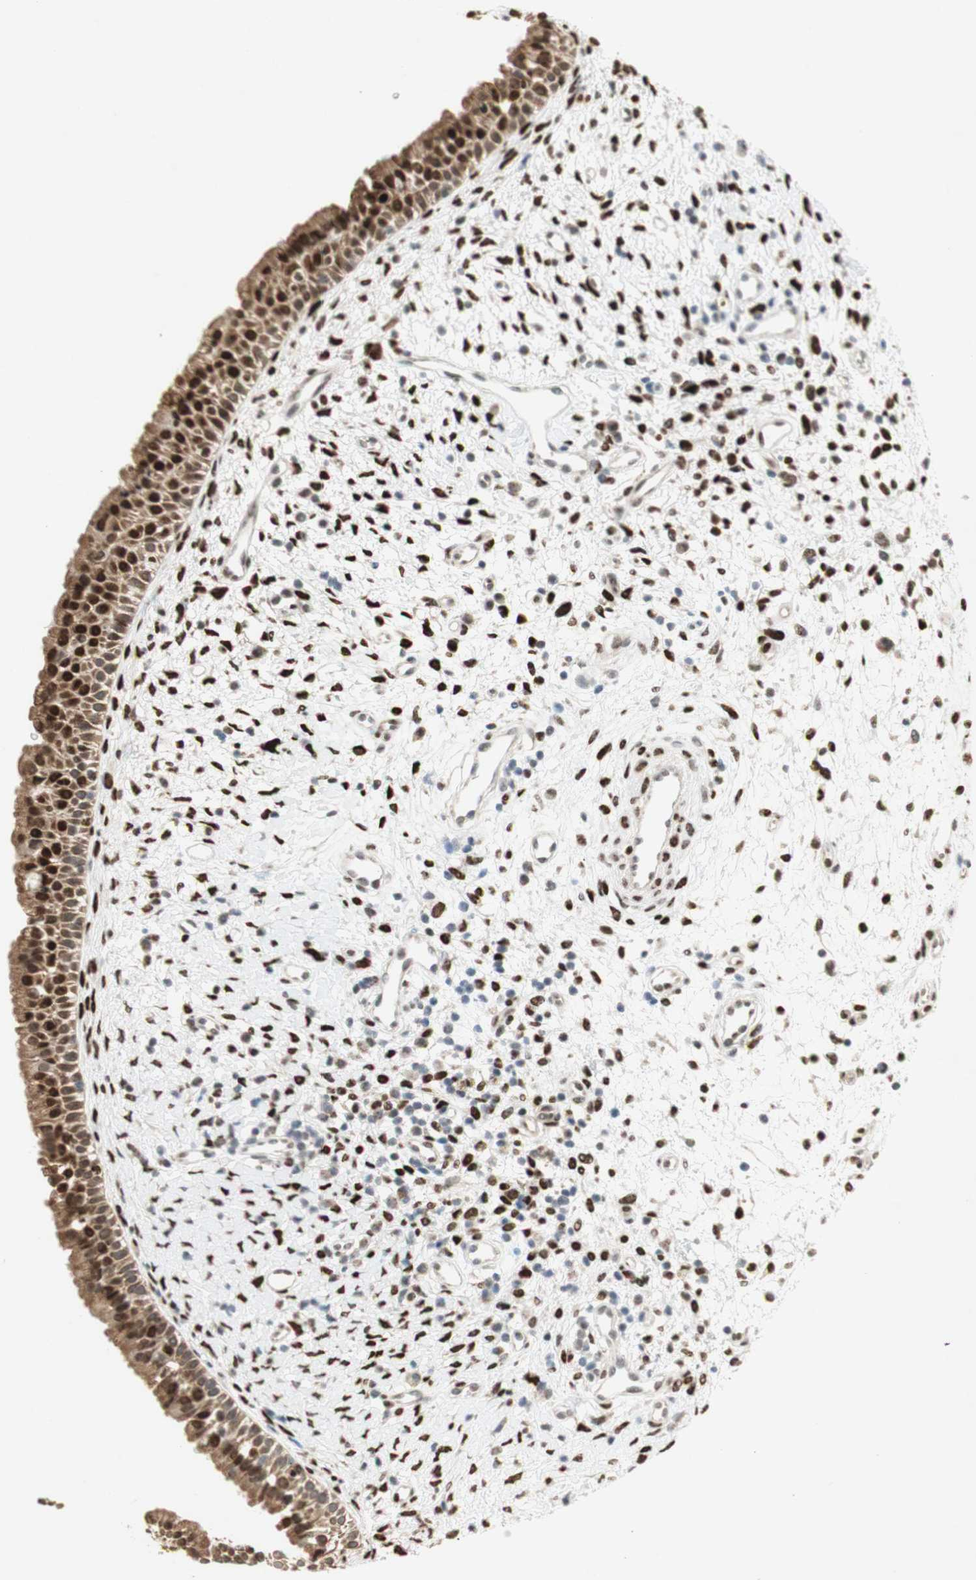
{"staining": {"intensity": "strong", "quantity": "25%-75%", "location": "cytoplasmic/membranous,nuclear"}, "tissue": "nasopharynx", "cell_type": "Respiratory epithelial cells", "image_type": "normal", "snomed": [{"axis": "morphology", "description": "Normal tissue, NOS"}, {"axis": "topography", "description": "Nasopharynx"}], "caption": "IHC micrograph of normal nasopharynx stained for a protein (brown), which shows high levels of strong cytoplasmic/membranous,nuclear expression in about 25%-75% of respiratory epithelial cells.", "gene": "DNMT3A", "patient": {"sex": "male", "age": 22}}